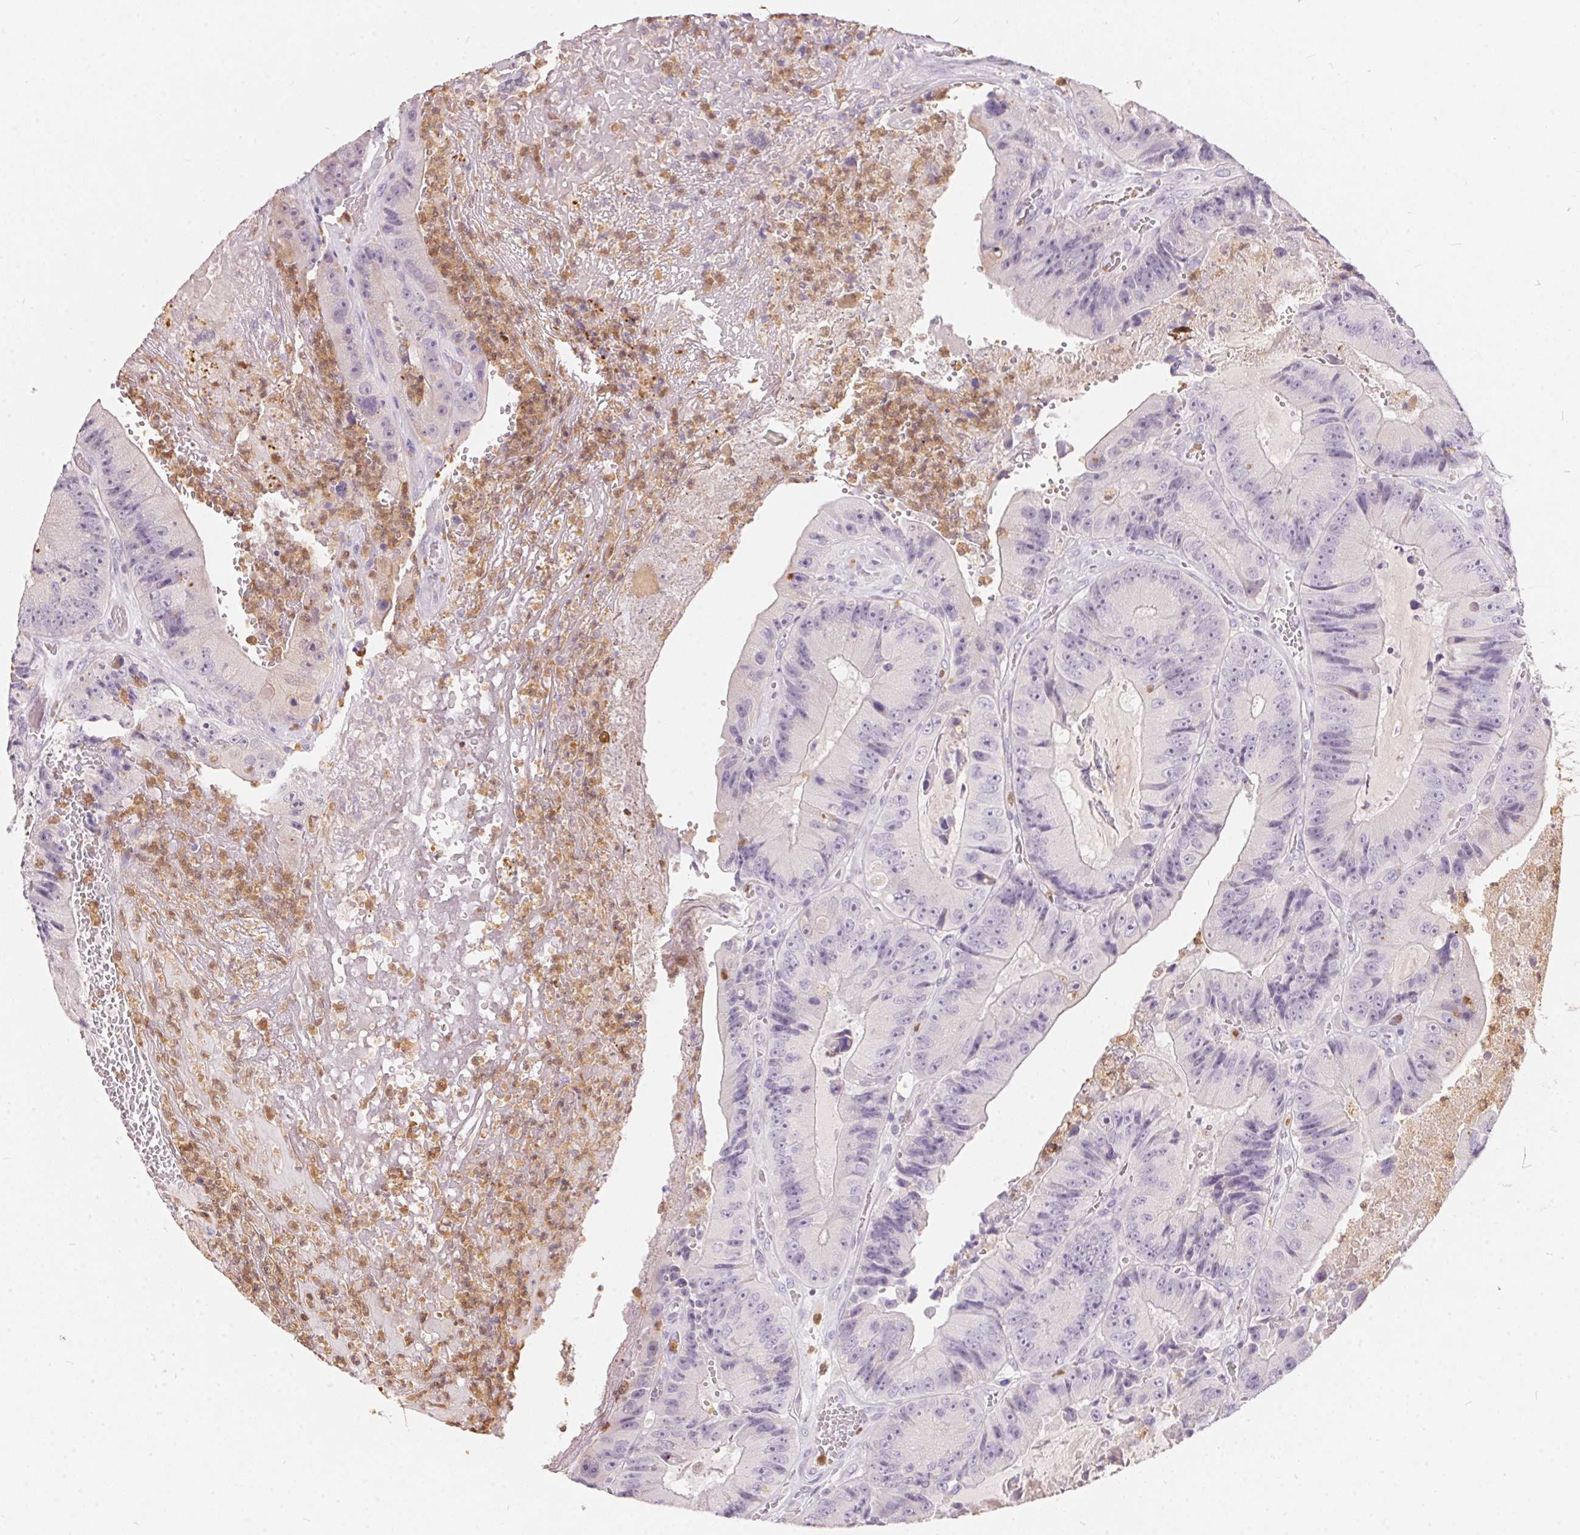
{"staining": {"intensity": "negative", "quantity": "none", "location": "none"}, "tissue": "colorectal cancer", "cell_type": "Tumor cells", "image_type": "cancer", "snomed": [{"axis": "morphology", "description": "Adenocarcinoma, NOS"}, {"axis": "topography", "description": "Colon"}], "caption": "Adenocarcinoma (colorectal) was stained to show a protein in brown. There is no significant staining in tumor cells.", "gene": "SERPINB1", "patient": {"sex": "female", "age": 86}}